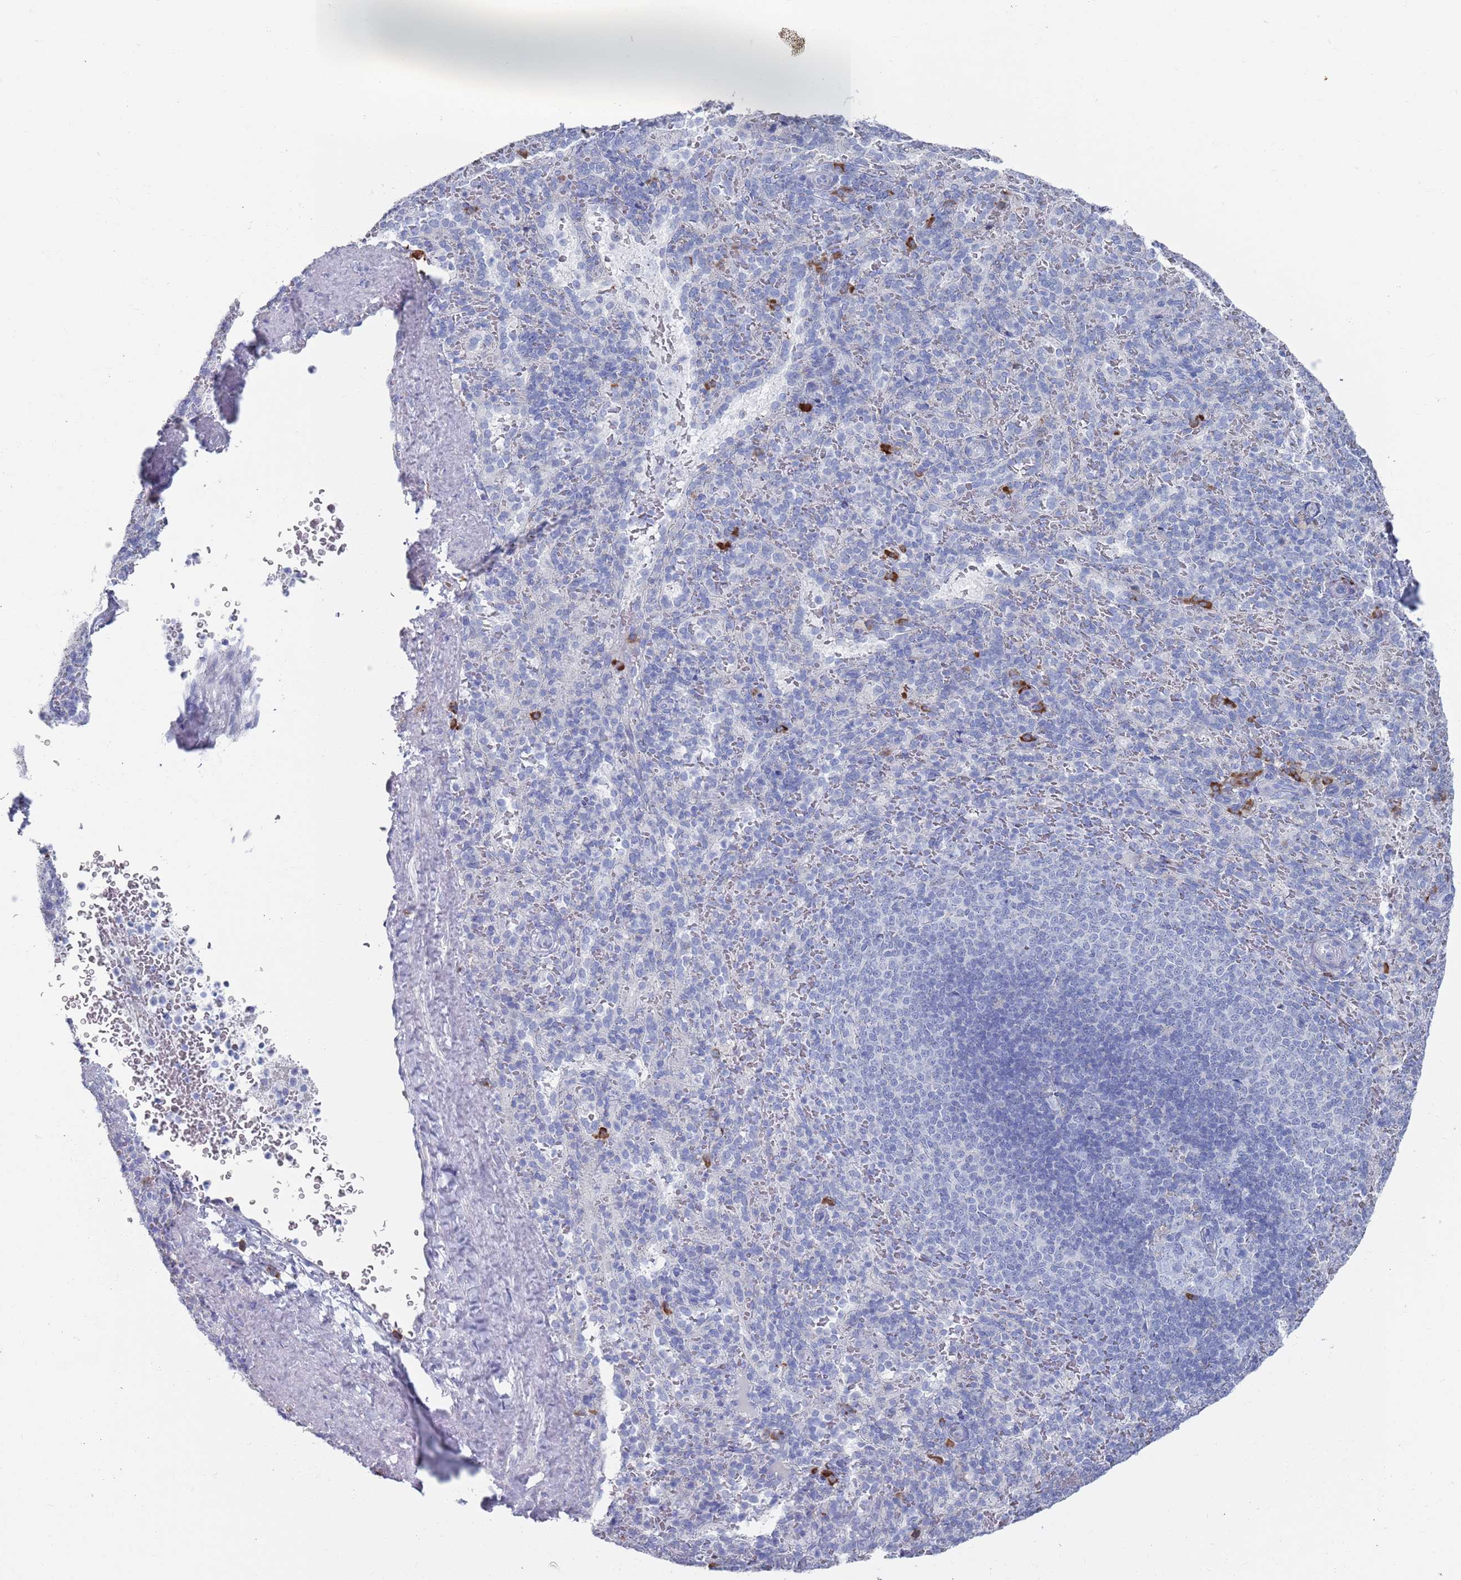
{"staining": {"intensity": "strong", "quantity": "<25%", "location": "cytoplasmic/membranous"}, "tissue": "spleen", "cell_type": "Cells in red pulp", "image_type": "normal", "snomed": [{"axis": "morphology", "description": "Normal tissue, NOS"}, {"axis": "topography", "description": "Spleen"}], "caption": "A high-resolution photomicrograph shows immunohistochemistry staining of unremarkable spleen, which displays strong cytoplasmic/membranous positivity in about <25% of cells in red pulp.", "gene": "MAT1A", "patient": {"sex": "female", "age": 21}}